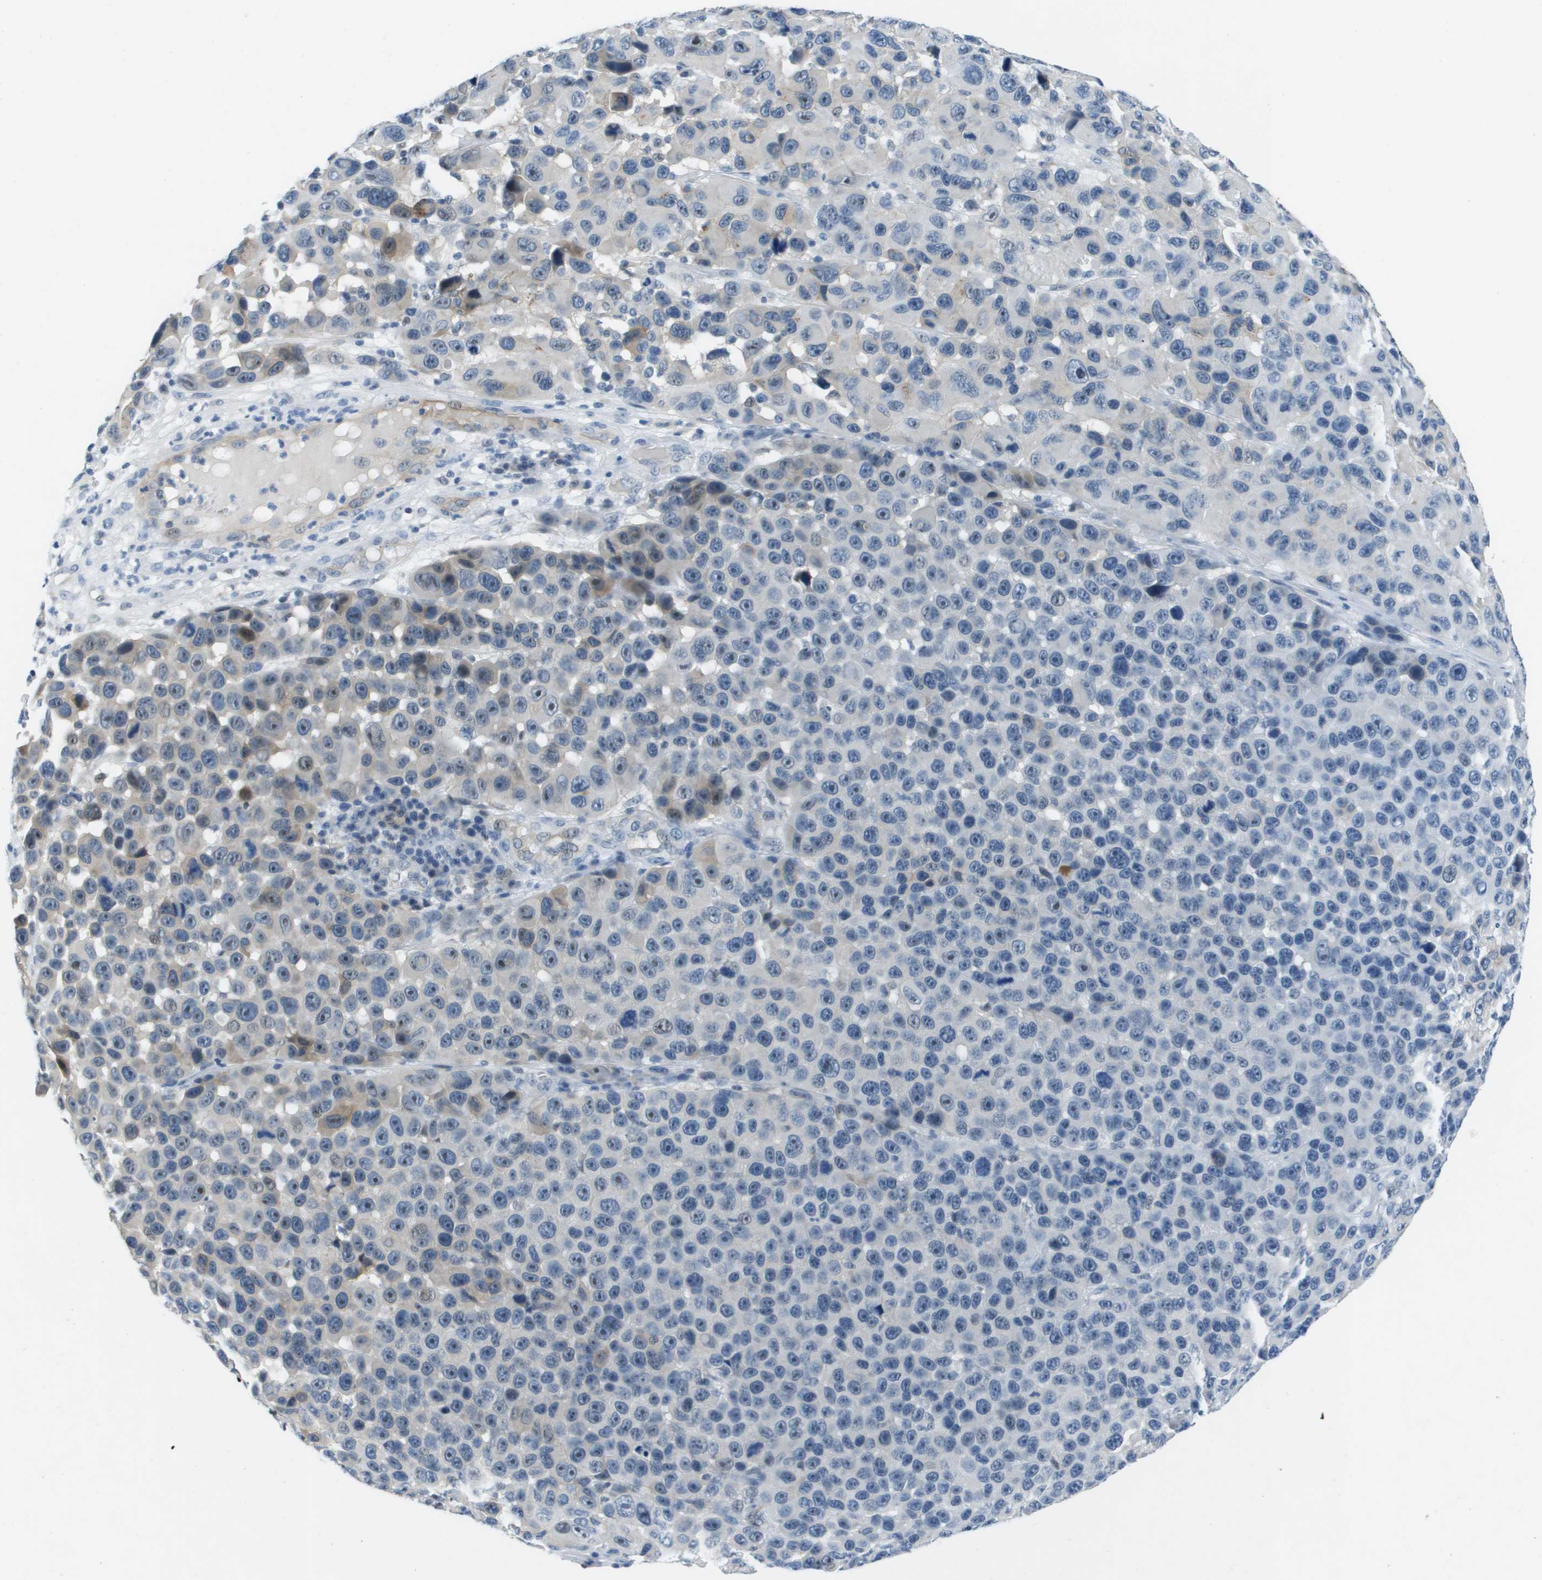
{"staining": {"intensity": "weak", "quantity": "<25%", "location": "cytoplasmic/membranous"}, "tissue": "melanoma", "cell_type": "Tumor cells", "image_type": "cancer", "snomed": [{"axis": "morphology", "description": "Malignant melanoma, NOS"}, {"axis": "topography", "description": "Skin"}], "caption": "This is a micrograph of immunohistochemistry staining of melanoma, which shows no staining in tumor cells. Nuclei are stained in blue.", "gene": "ITGA6", "patient": {"sex": "male", "age": 53}}